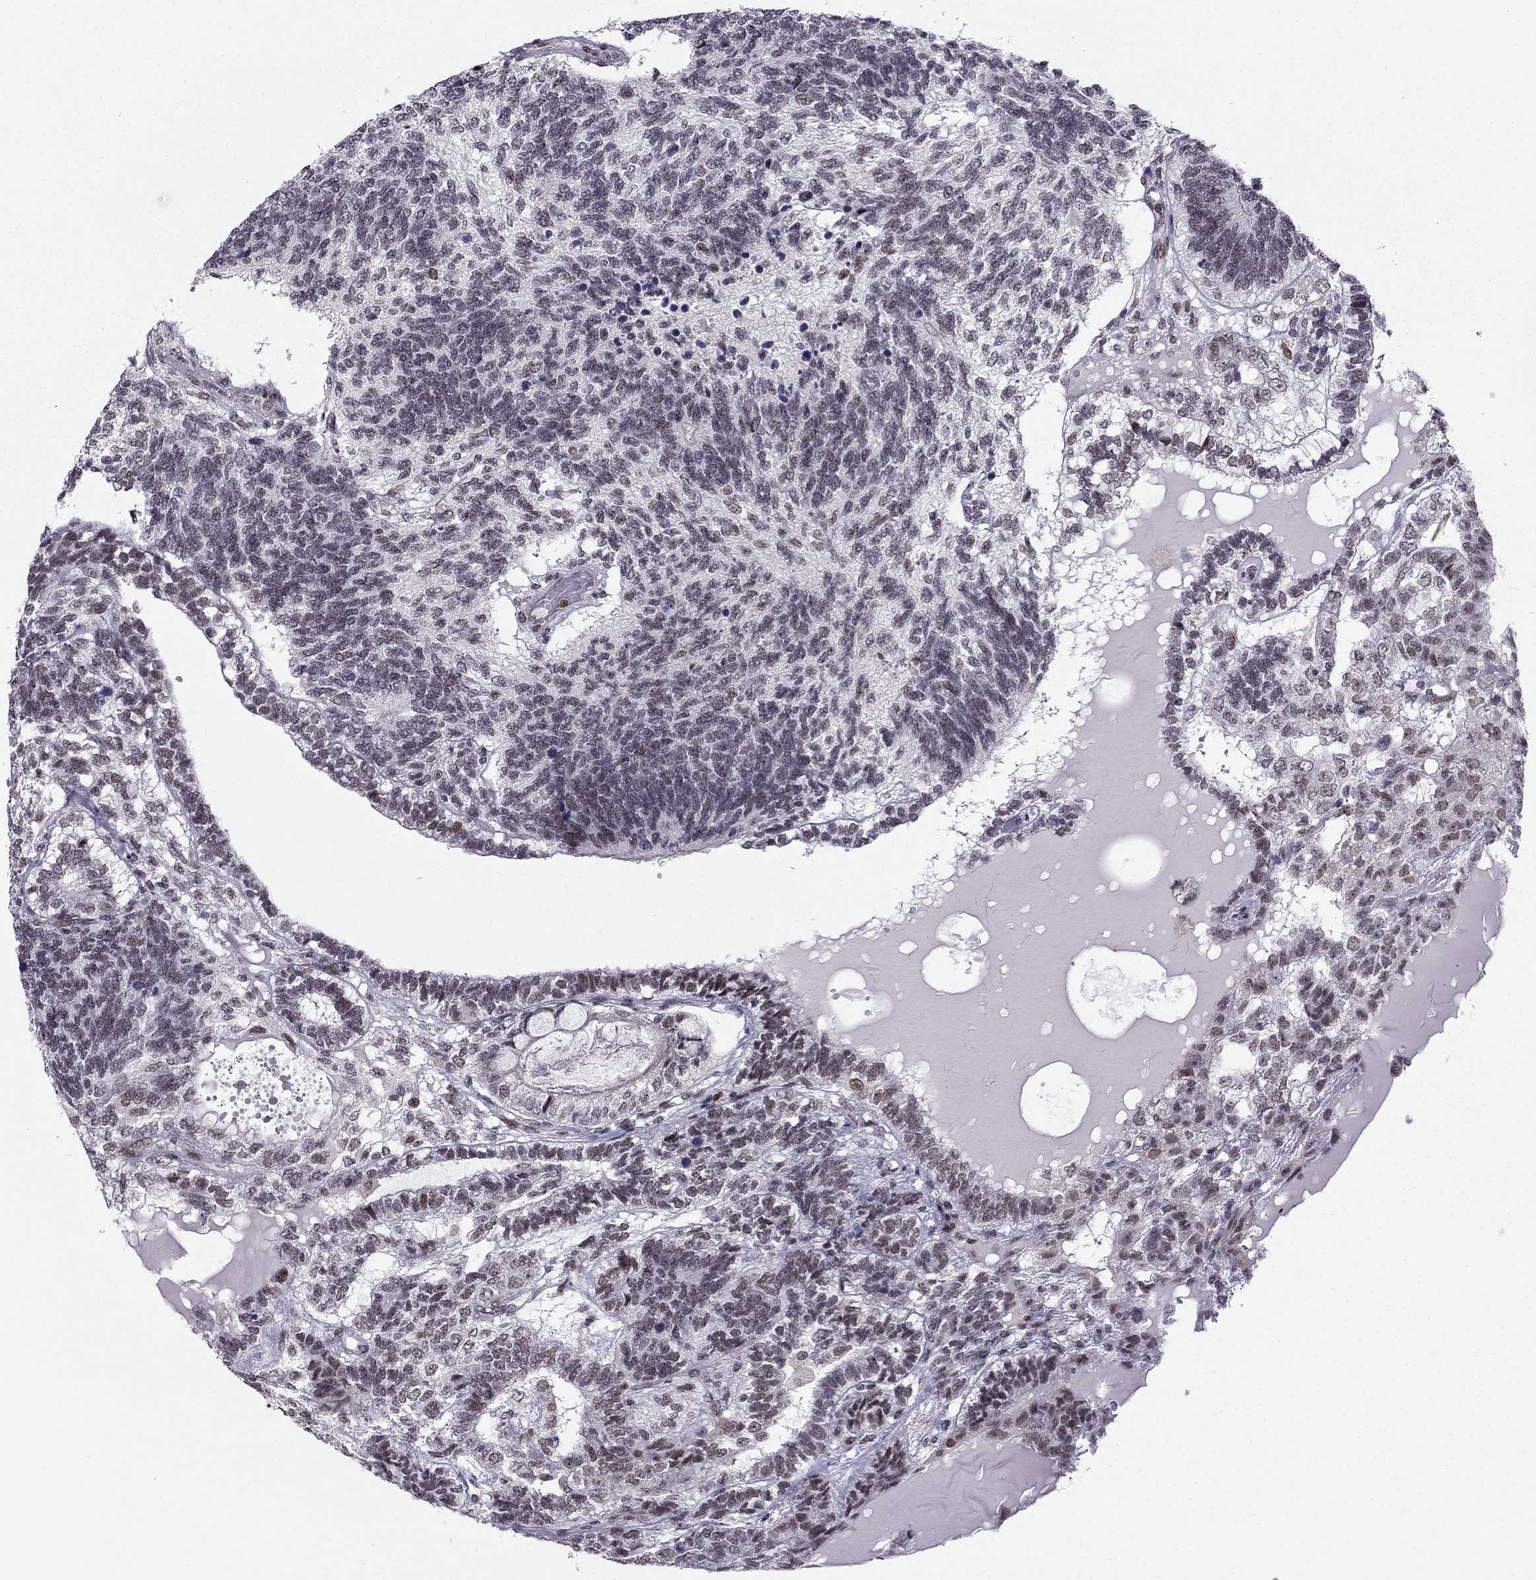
{"staining": {"intensity": "negative", "quantity": "none", "location": "none"}, "tissue": "testis cancer", "cell_type": "Tumor cells", "image_type": "cancer", "snomed": [{"axis": "morphology", "description": "Seminoma, NOS"}, {"axis": "morphology", "description": "Carcinoma, Embryonal, NOS"}, {"axis": "topography", "description": "Testis"}], "caption": "This is an immunohistochemistry micrograph of testis cancer (embryonal carcinoma). There is no expression in tumor cells.", "gene": "RPRD2", "patient": {"sex": "male", "age": 41}}